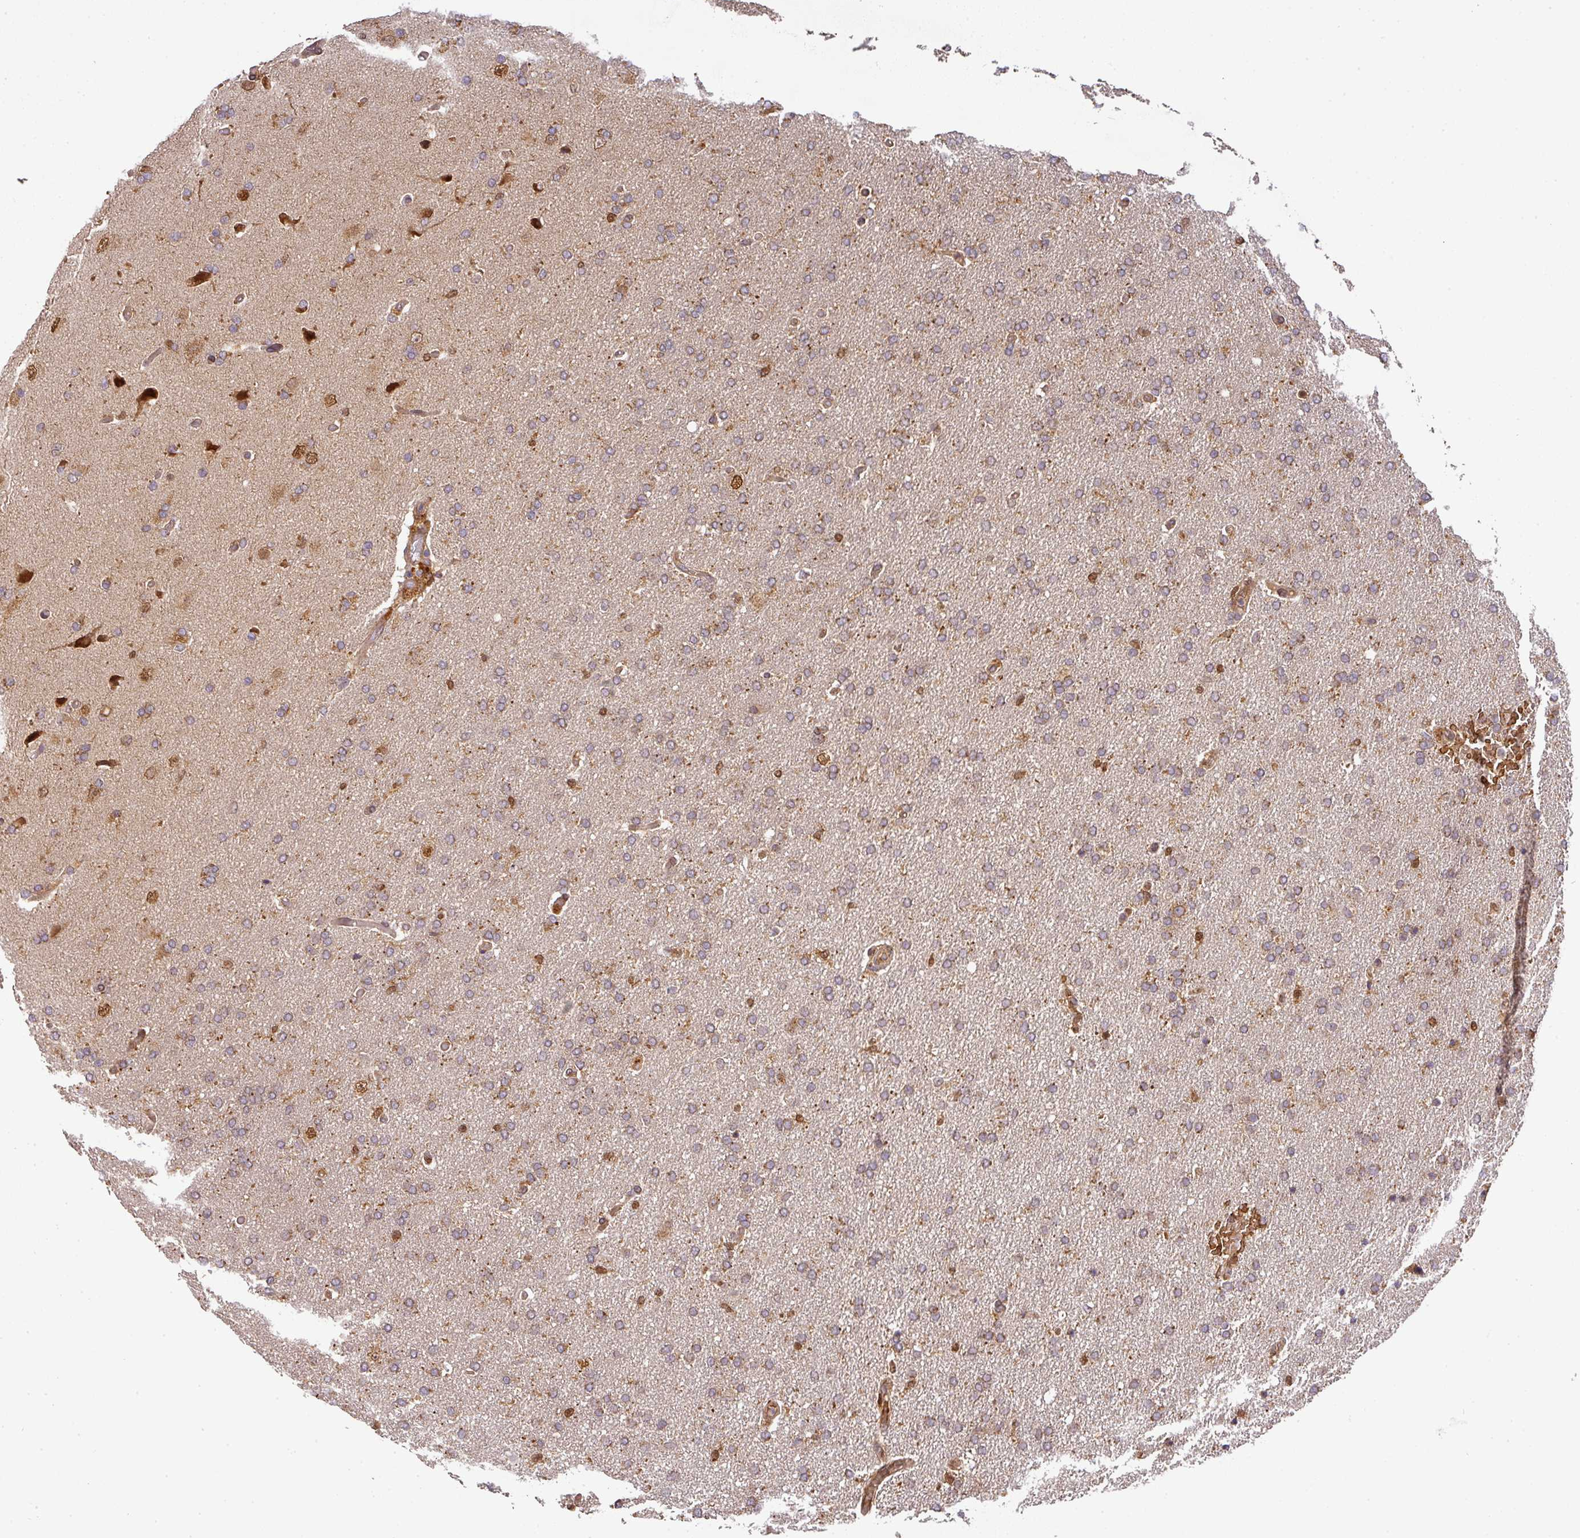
{"staining": {"intensity": "weak", "quantity": ">75%", "location": "cytoplasmic/membranous"}, "tissue": "glioma", "cell_type": "Tumor cells", "image_type": "cancer", "snomed": [{"axis": "morphology", "description": "Glioma, malignant, High grade"}, {"axis": "topography", "description": "Brain"}], "caption": "Glioma stained with a brown dye exhibits weak cytoplasmic/membranous positive staining in approximately >75% of tumor cells.", "gene": "MALSU1", "patient": {"sex": "male", "age": 72}}